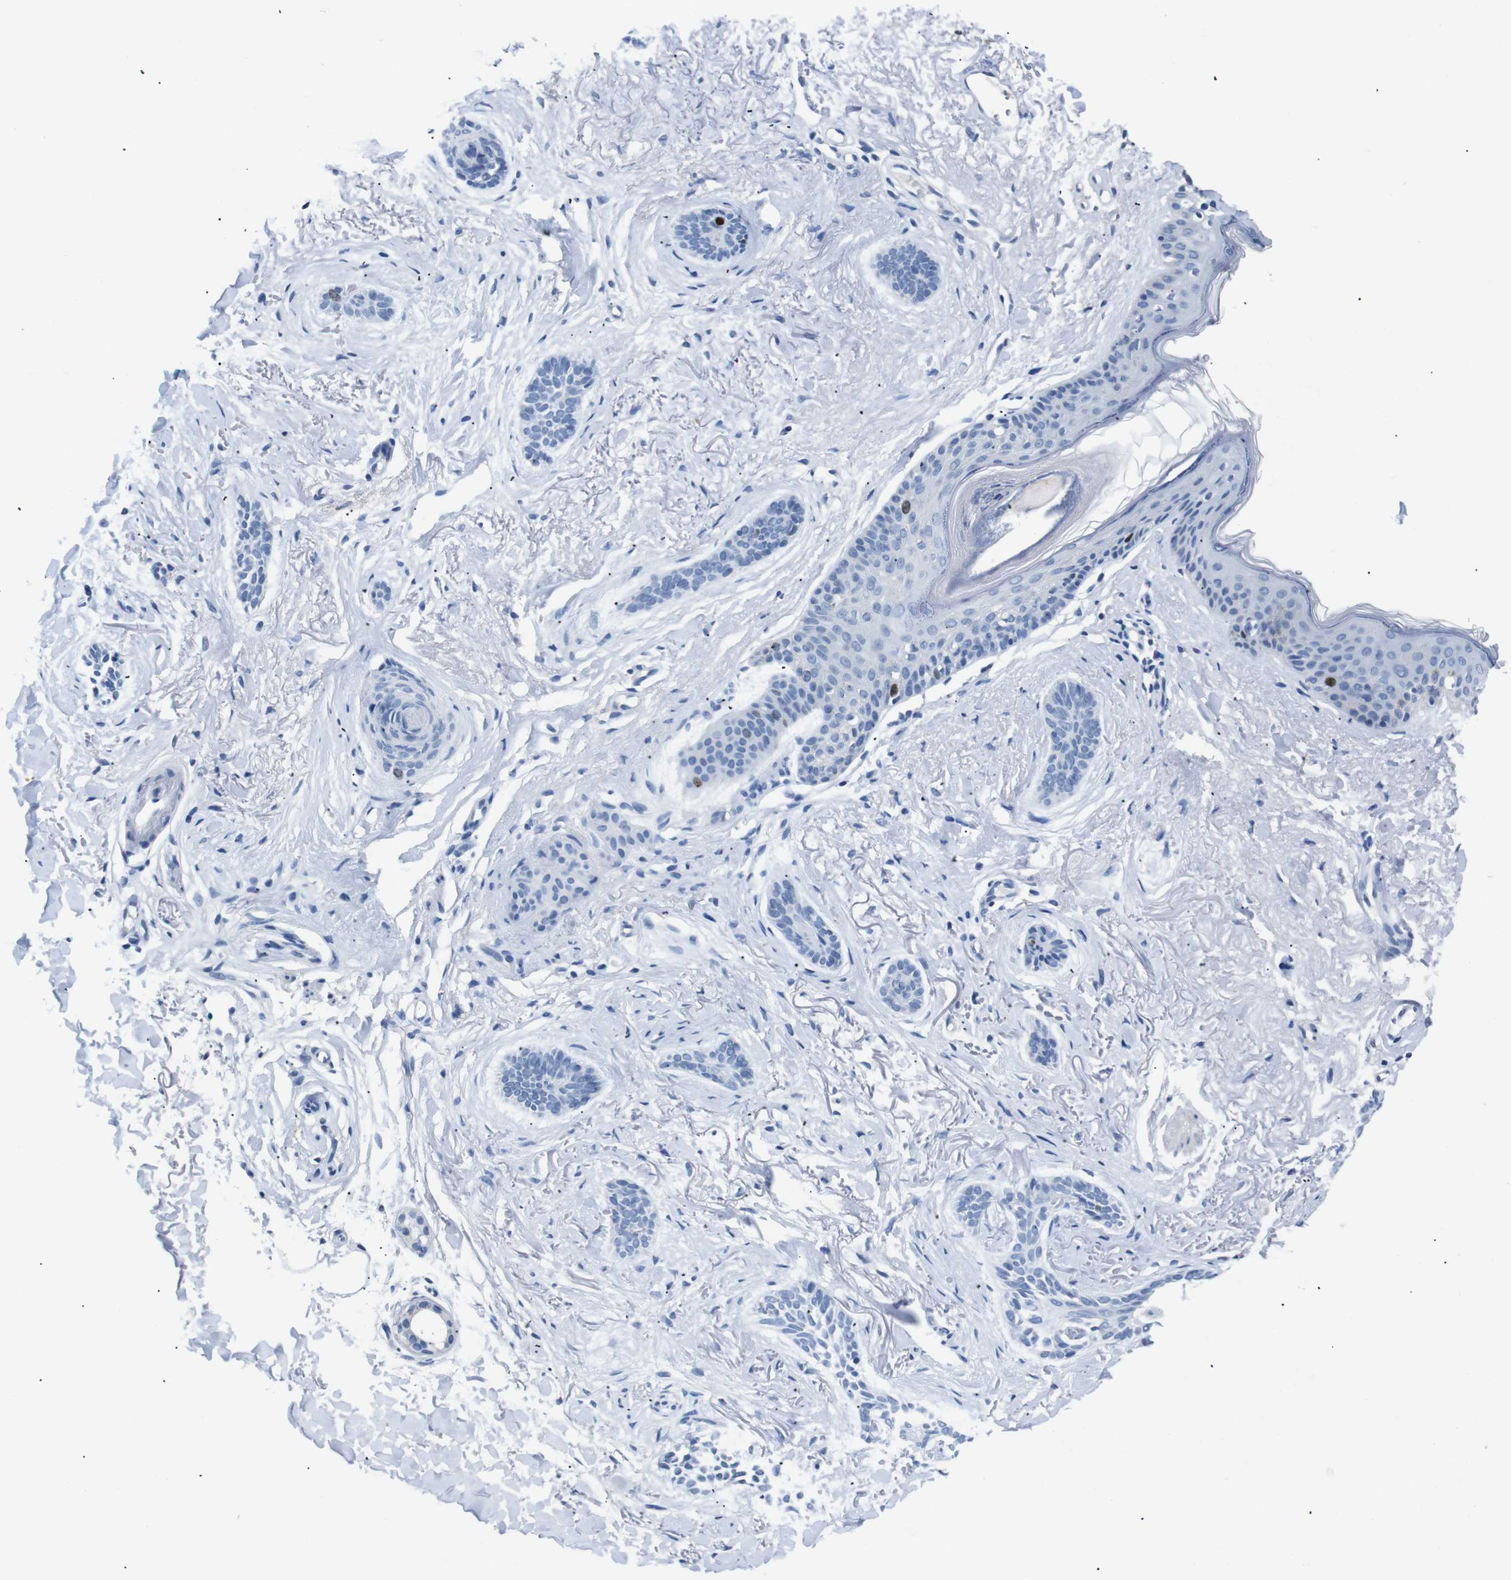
{"staining": {"intensity": "negative", "quantity": "none", "location": "none"}, "tissue": "skin cancer", "cell_type": "Tumor cells", "image_type": "cancer", "snomed": [{"axis": "morphology", "description": "Basal cell carcinoma"}, {"axis": "topography", "description": "Skin"}], "caption": "The IHC micrograph has no significant positivity in tumor cells of skin basal cell carcinoma tissue.", "gene": "INCENP", "patient": {"sex": "female", "age": 84}}